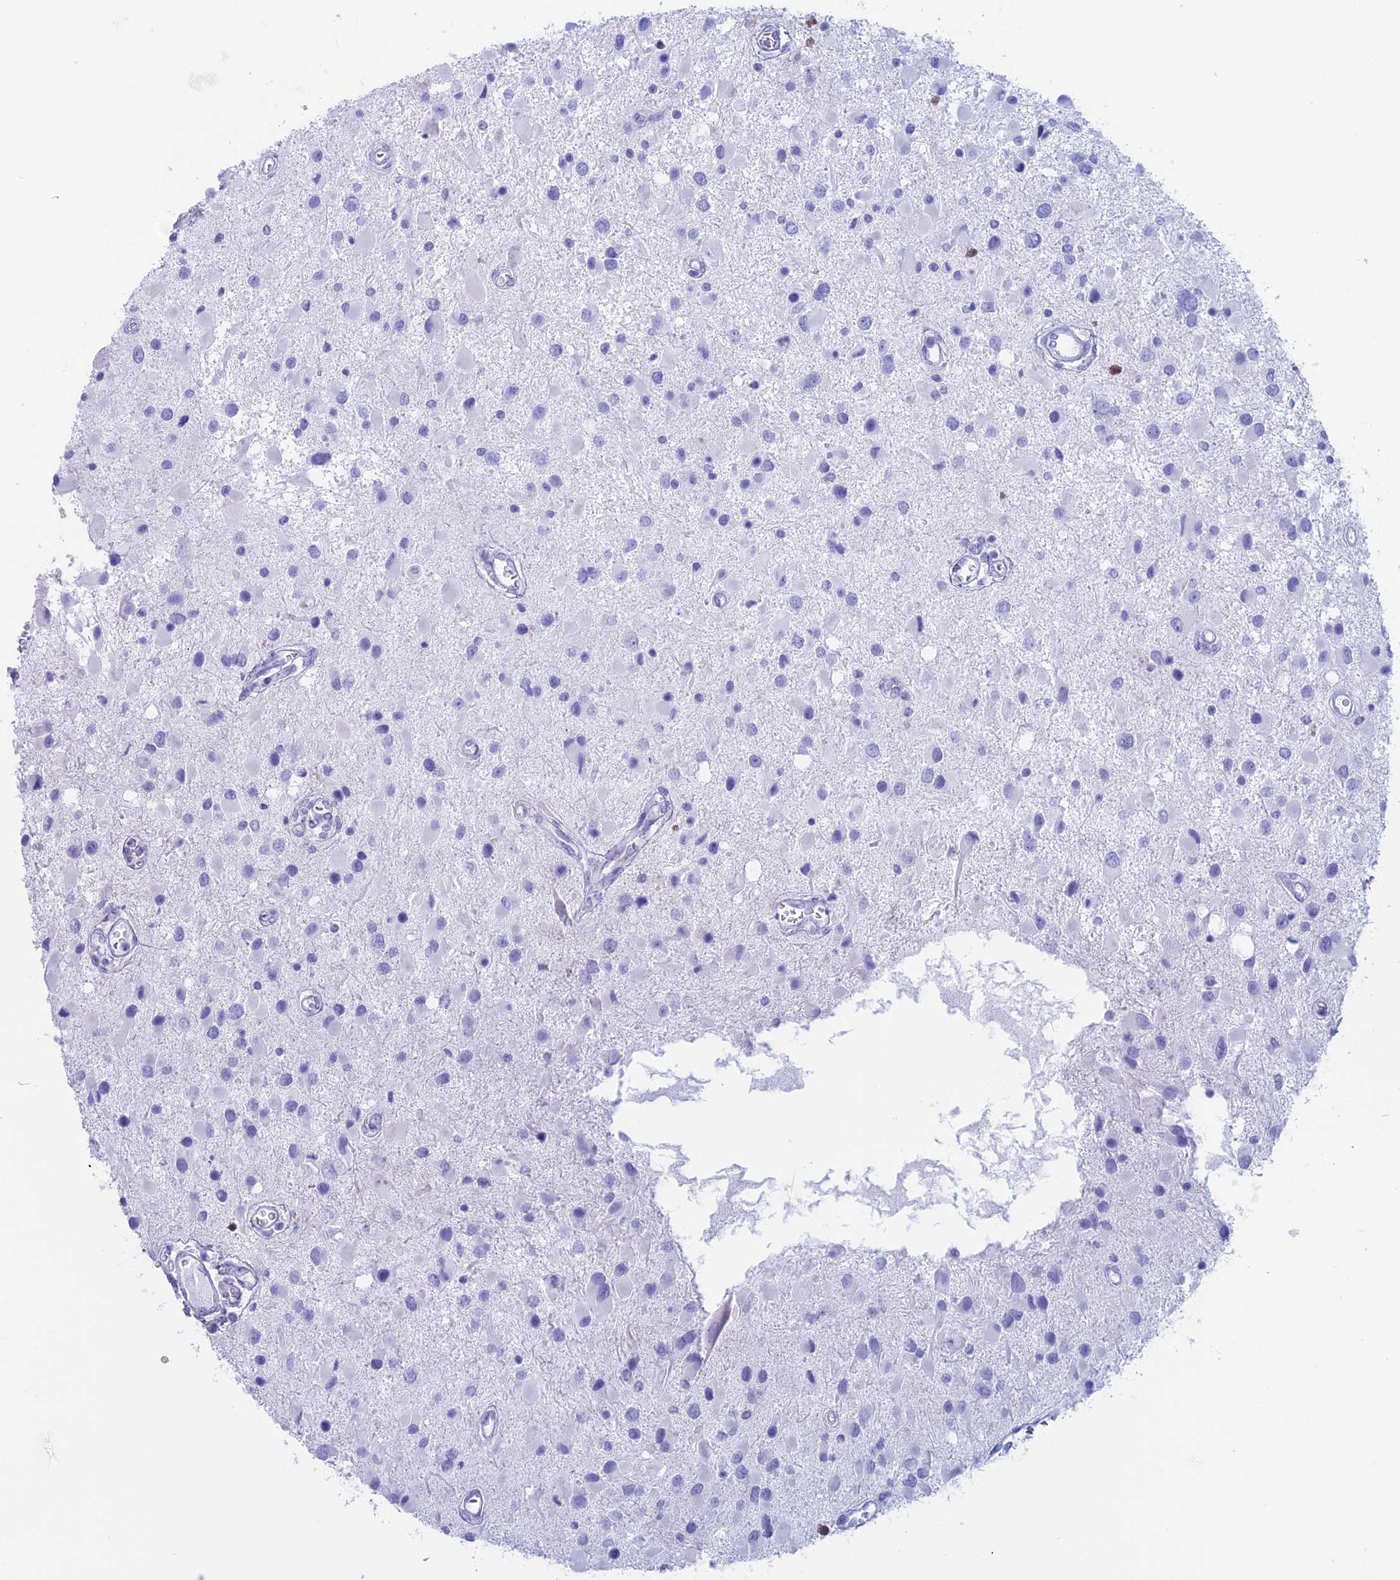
{"staining": {"intensity": "negative", "quantity": "none", "location": "none"}, "tissue": "glioma", "cell_type": "Tumor cells", "image_type": "cancer", "snomed": [{"axis": "morphology", "description": "Glioma, malignant, High grade"}, {"axis": "topography", "description": "Brain"}], "caption": "Human glioma stained for a protein using immunohistochemistry (IHC) reveals no staining in tumor cells.", "gene": "RP1", "patient": {"sex": "male", "age": 53}}